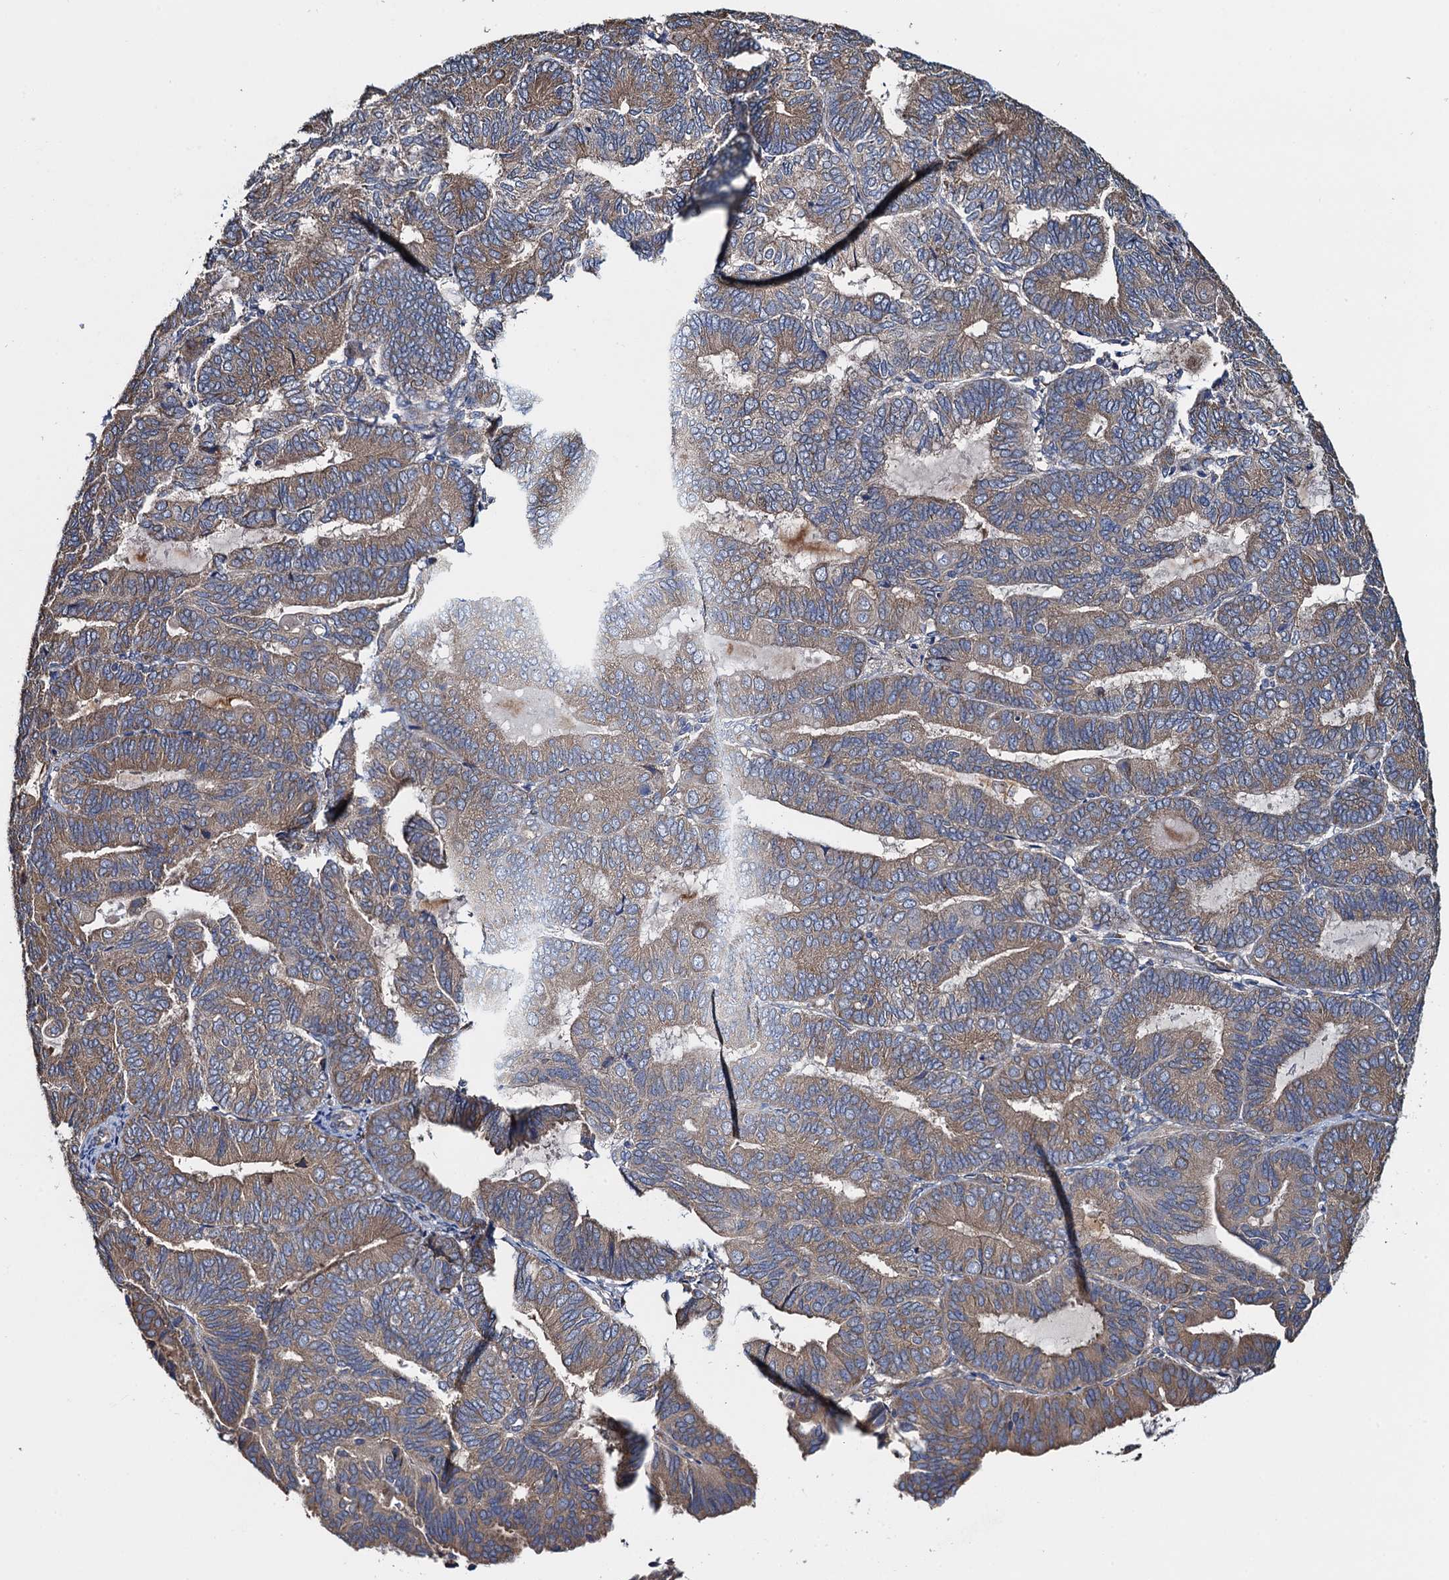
{"staining": {"intensity": "moderate", "quantity": ">75%", "location": "cytoplasmic/membranous"}, "tissue": "endometrial cancer", "cell_type": "Tumor cells", "image_type": "cancer", "snomed": [{"axis": "morphology", "description": "Adenocarcinoma, NOS"}, {"axis": "topography", "description": "Endometrium"}], "caption": "Human endometrial cancer (adenocarcinoma) stained for a protein (brown) exhibits moderate cytoplasmic/membranous positive expression in approximately >75% of tumor cells.", "gene": "ADCY9", "patient": {"sex": "female", "age": 81}}